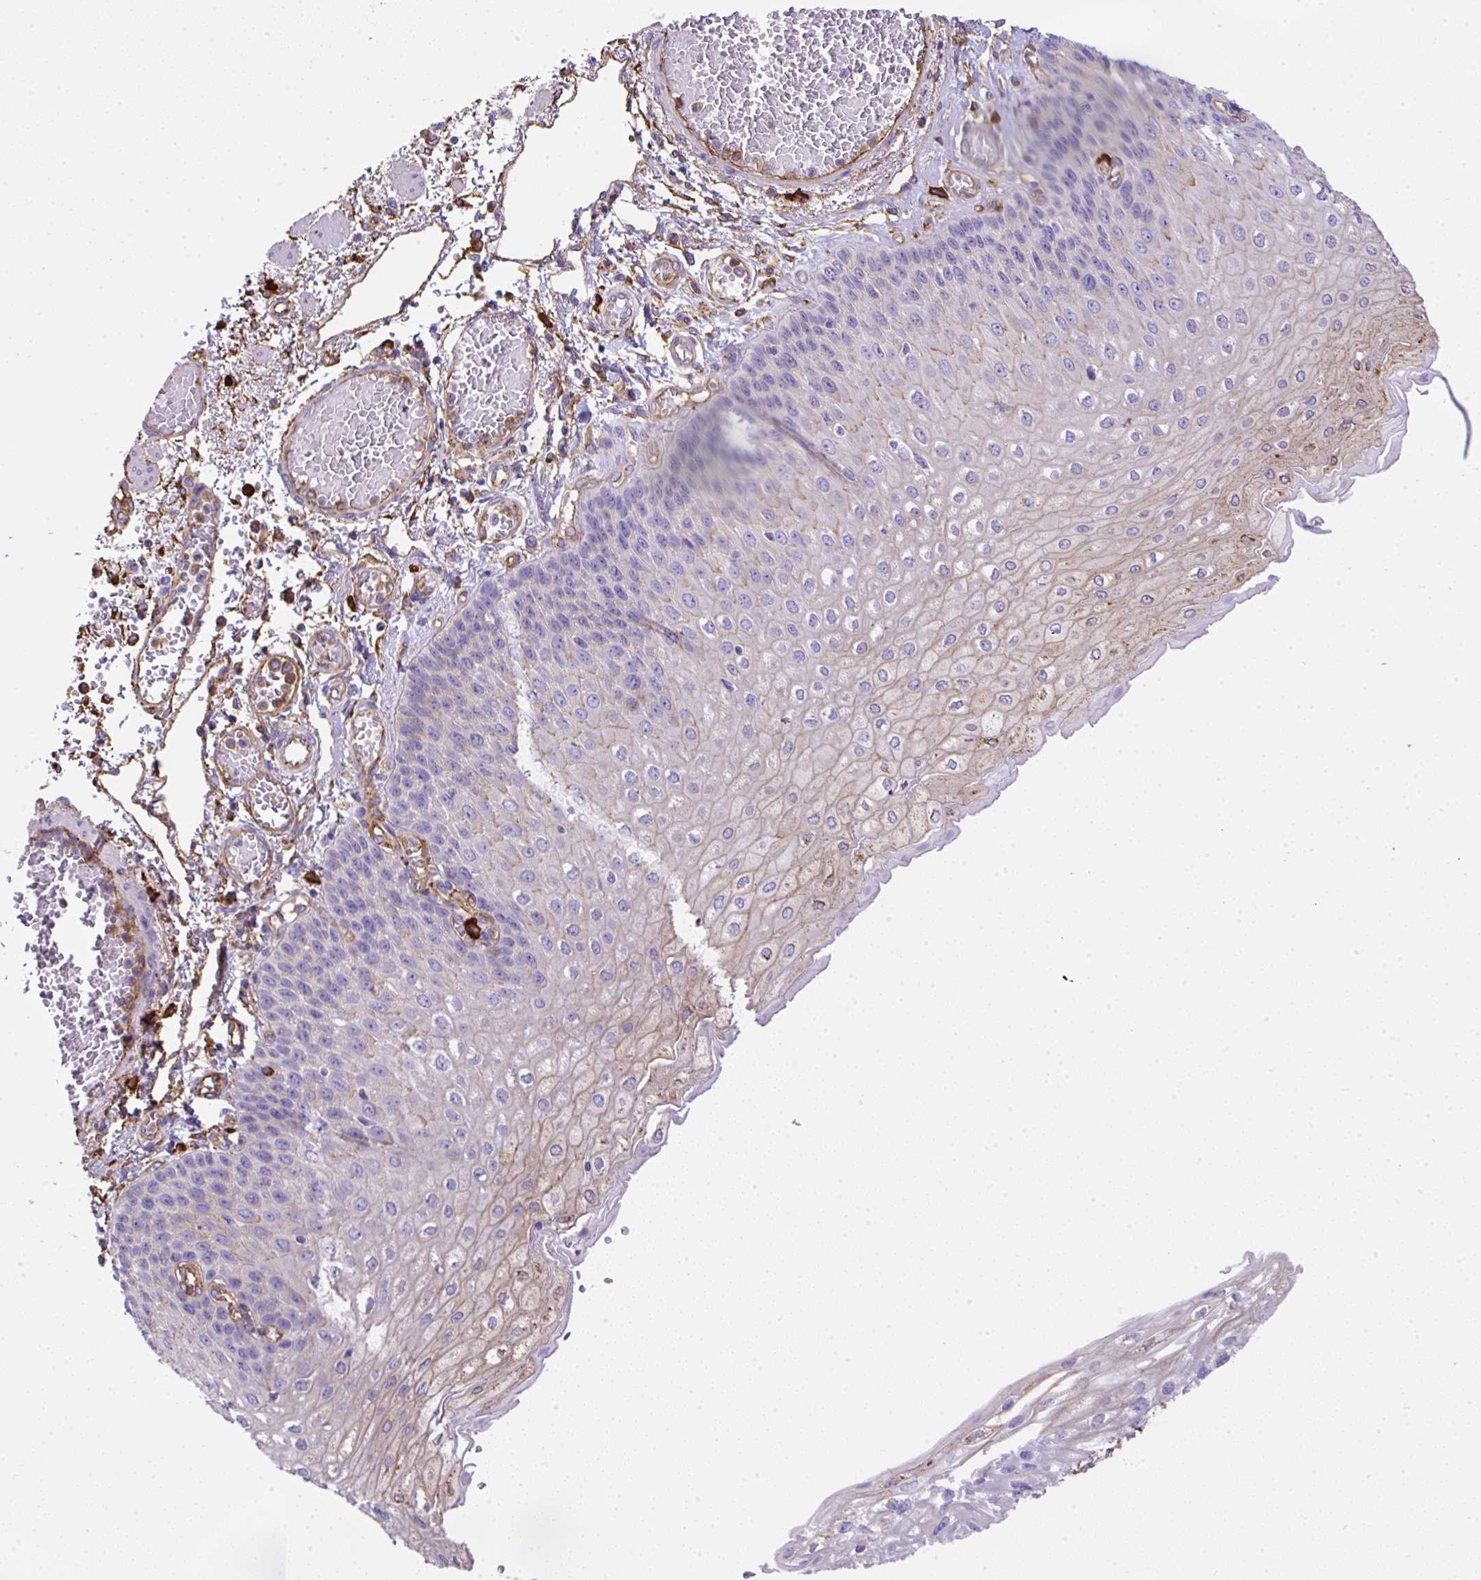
{"staining": {"intensity": "negative", "quantity": "none", "location": "none"}, "tissue": "esophagus", "cell_type": "Squamous epithelial cells", "image_type": "normal", "snomed": [{"axis": "morphology", "description": "Normal tissue, NOS"}, {"axis": "morphology", "description": "Adenocarcinoma, NOS"}, {"axis": "topography", "description": "Esophagus"}], "caption": "This is an immunohistochemistry photomicrograph of normal esophagus. There is no staining in squamous epithelial cells.", "gene": "MAGEB5", "patient": {"sex": "male", "age": 81}}